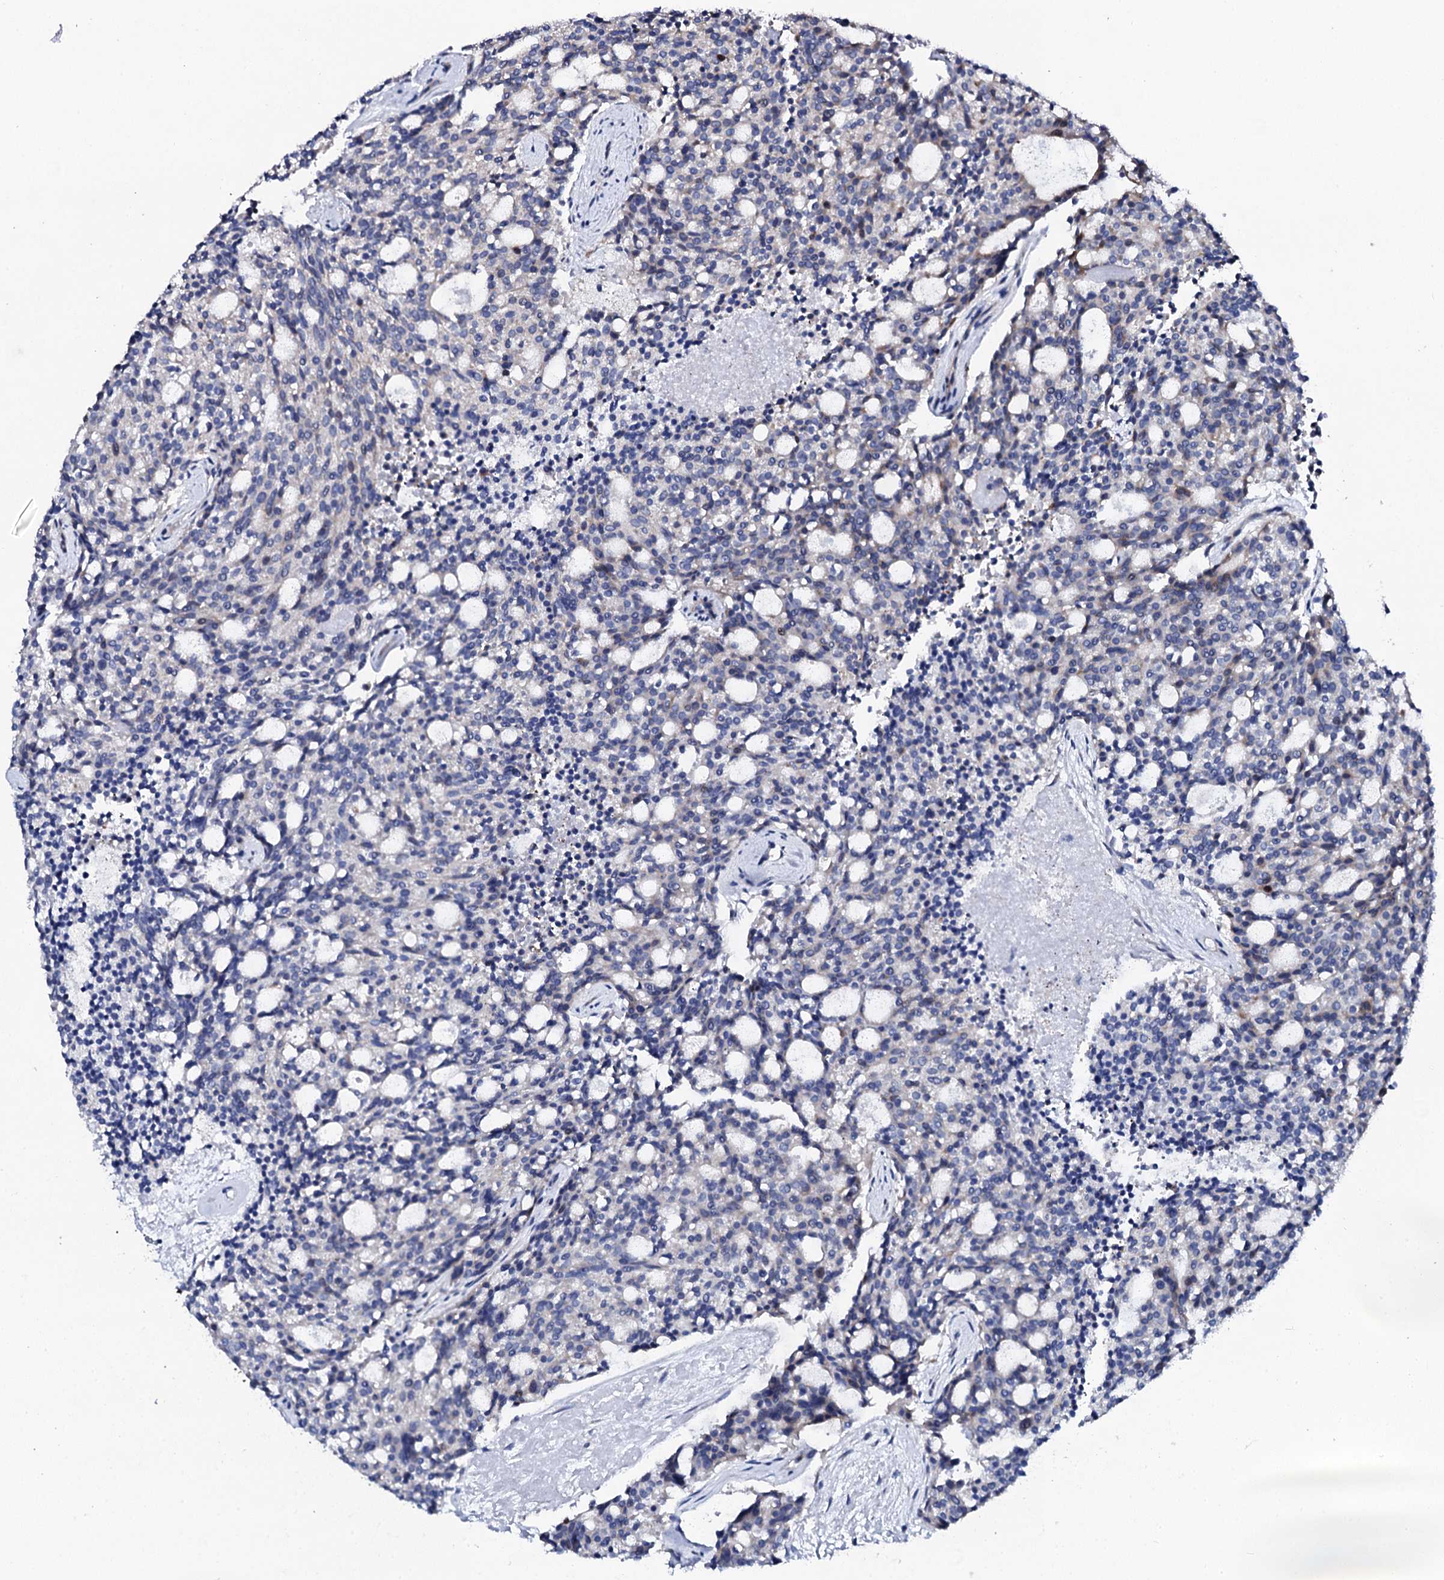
{"staining": {"intensity": "negative", "quantity": "none", "location": "none"}, "tissue": "carcinoid", "cell_type": "Tumor cells", "image_type": "cancer", "snomed": [{"axis": "morphology", "description": "Carcinoid, malignant, NOS"}, {"axis": "topography", "description": "Pancreas"}], "caption": "An IHC image of carcinoid is shown. There is no staining in tumor cells of carcinoid.", "gene": "NUDT13", "patient": {"sex": "female", "age": 54}}